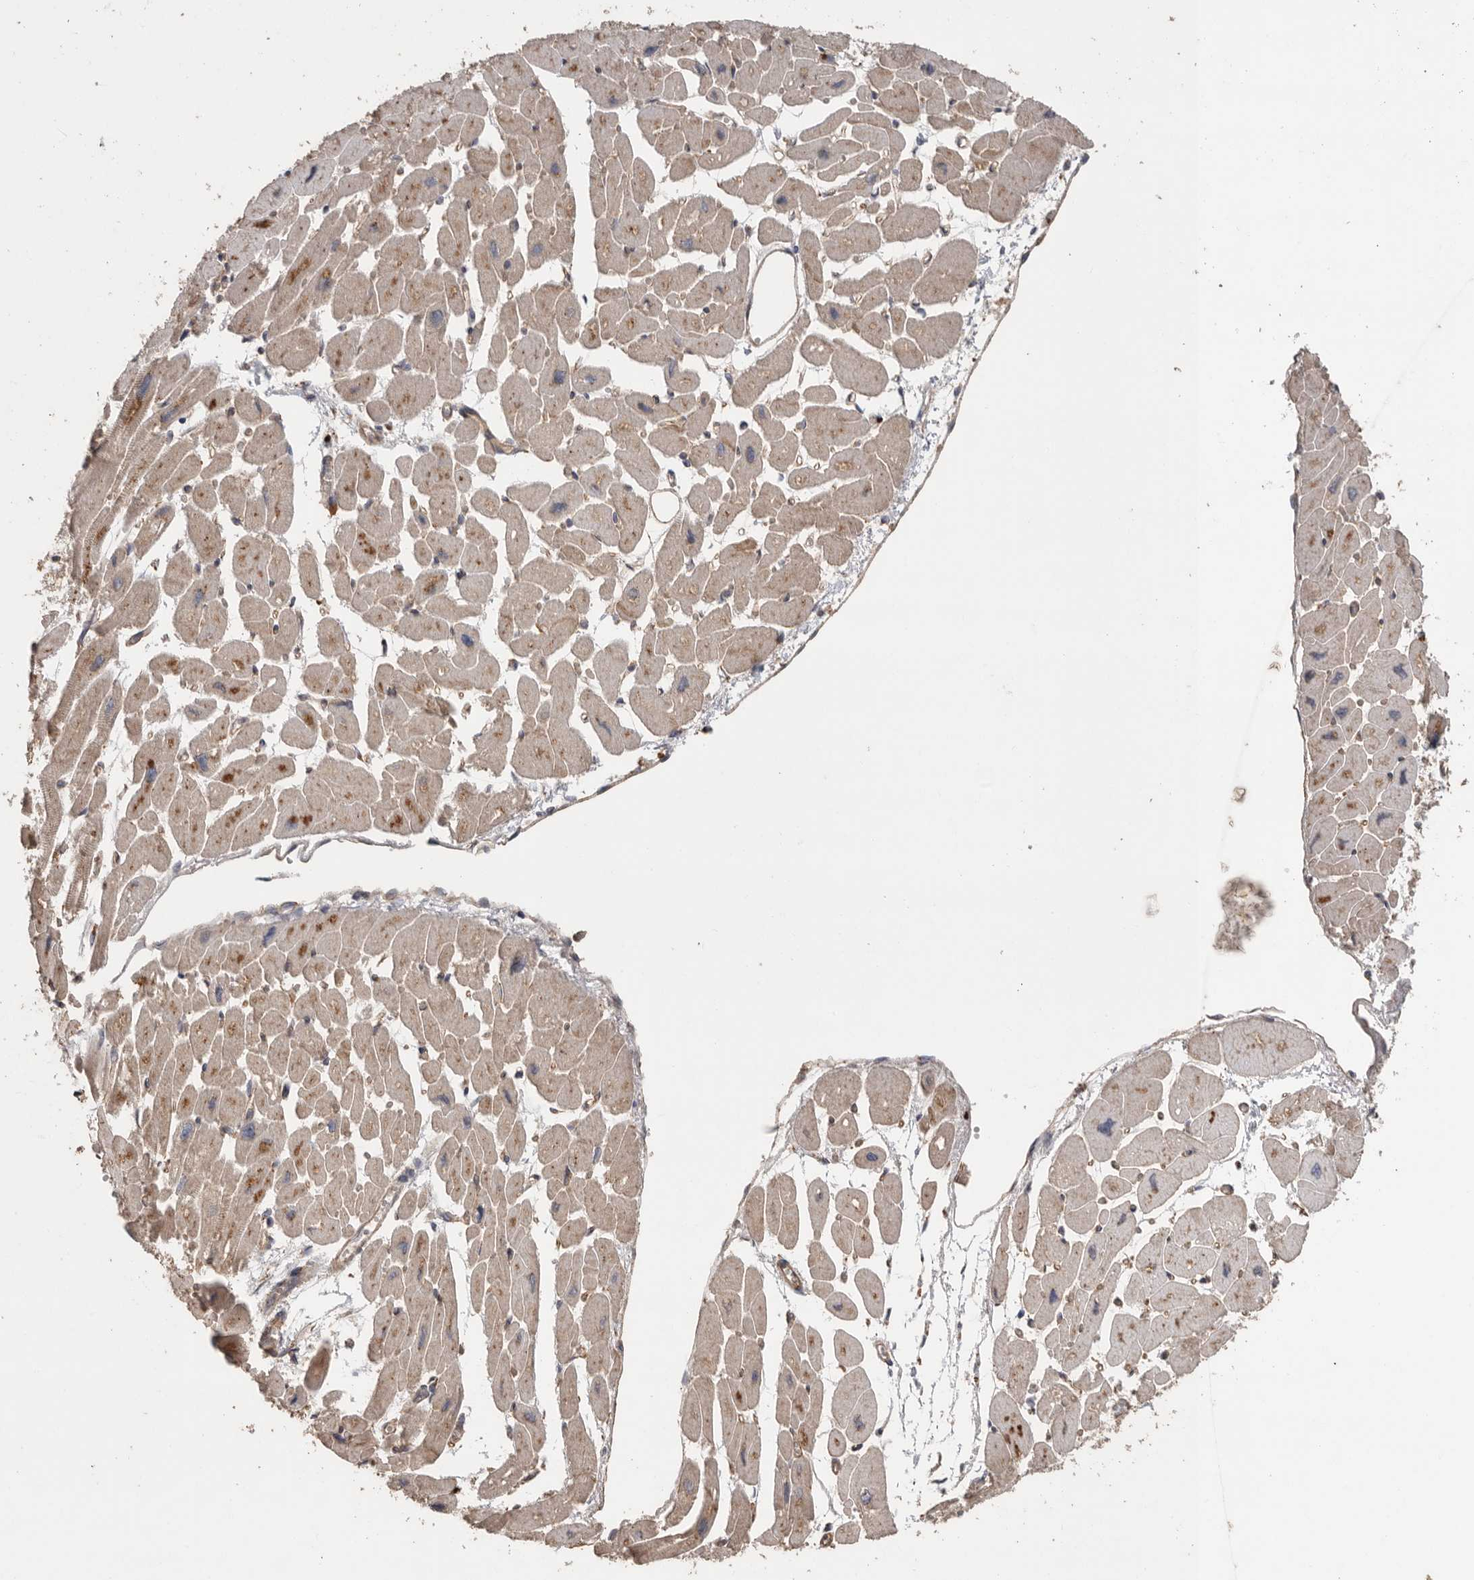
{"staining": {"intensity": "moderate", "quantity": "25%-75%", "location": "cytoplasmic/membranous"}, "tissue": "heart muscle", "cell_type": "Cardiomyocytes", "image_type": "normal", "snomed": [{"axis": "morphology", "description": "Normal tissue, NOS"}, {"axis": "topography", "description": "Heart"}], "caption": "Immunohistochemistry image of normal heart muscle stained for a protein (brown), which demonstrates medium levels of moderate cytoplasmic/membranous expression in about 25%-75% of cardiomyocytes.", "gene": "PODXL2", "patient": {"sex": "female", "age": 54}}